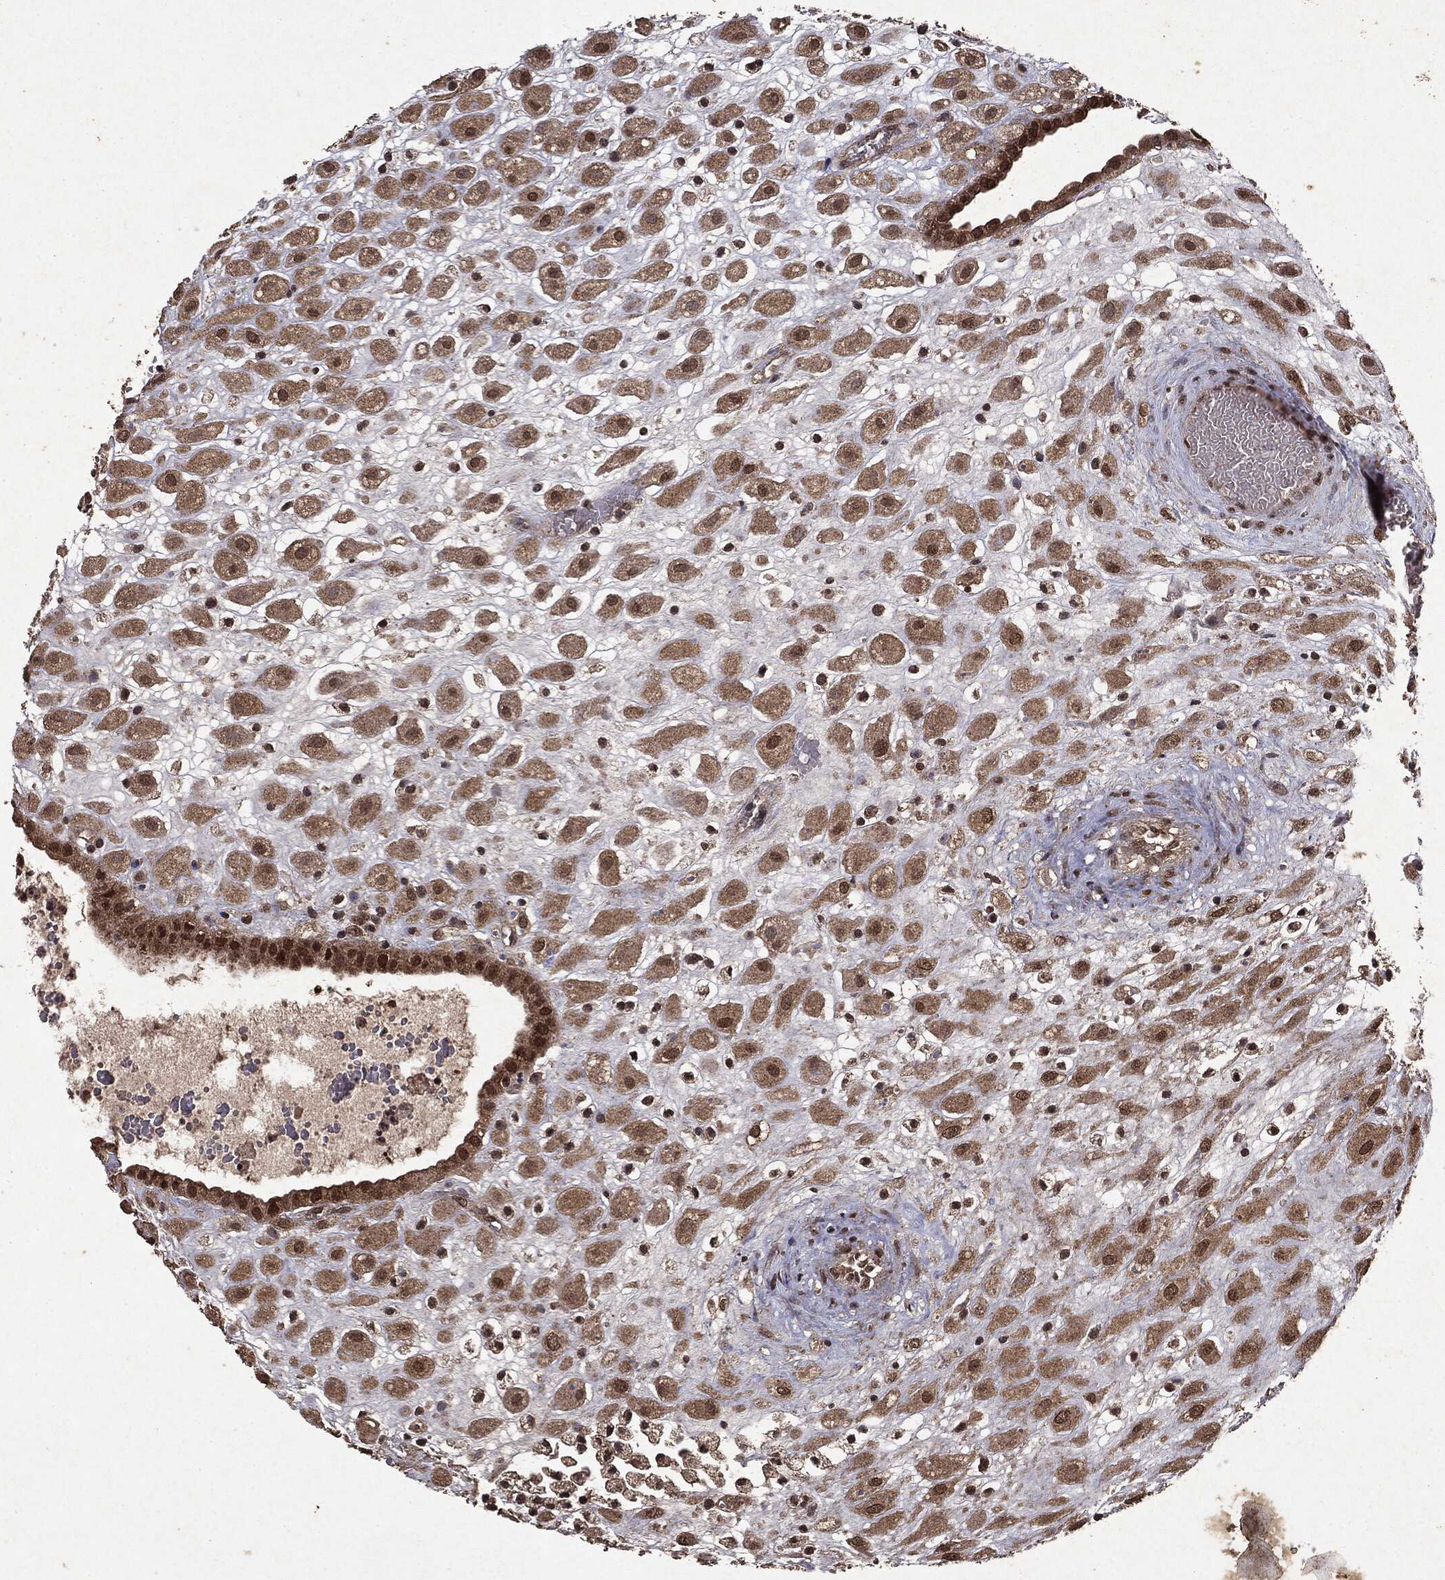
{"staining": {"intensity": "weak", "quantity": ">75%", "location": "cytoplasmic/membranous"}, "tissue": "placenta", "cell_type": "Decidual cells", "image_type": "normal", "snomed": [{"axis": "morphology", "description": "Normal tissue, NOS"}, {"axis": "topography", "description": "Placenta"}], "caption": "Immunohistochemical staining of unremarkable human placenta exhibits weak cytoplasmic/membranous protein staining in about >75% of decidual cells. The protein of interest is stained brown, and the nuclei are stained in blue (DAB (3,3'-diaminobenzidine) IHC with brightfield microscopy, high magnification).", "gene": "PEBP1", "patient": {"sex": "female", "age": 24}}